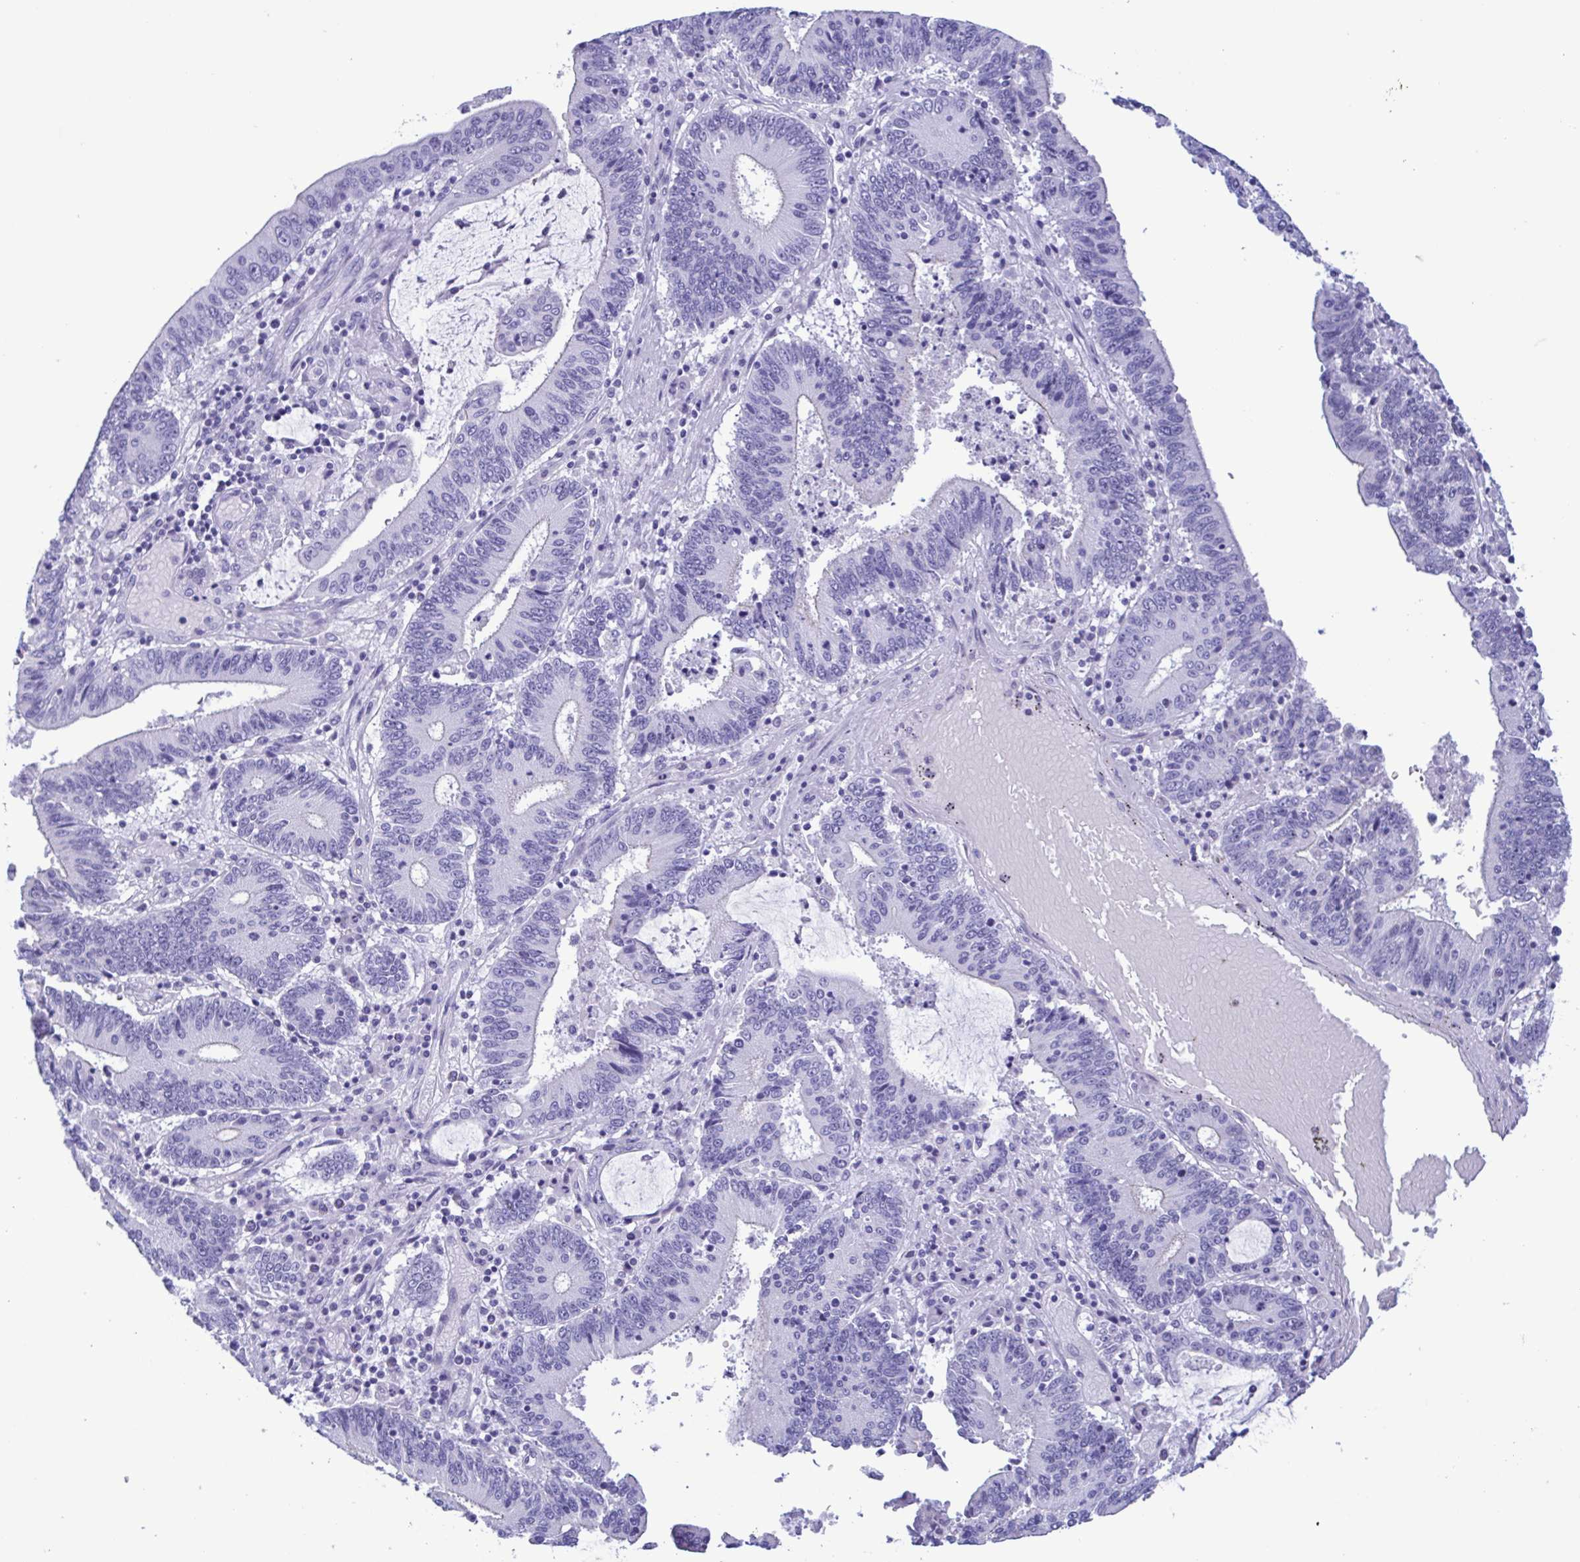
{"staining": {"intensity": "negative", "quantity": "none", "location": "none"}, "tissue": "stomach cancer", "cell_type": "Tumor cells", "image_type": "cancer", "snomed": [{"axis": "morphology", "description": "Adenocarcinoma, NOS"}, {"axis": "topography", "description": "Stomach, upper"}], "caption": "High magnification brightfield microscopy of stomach cancer stained with DAB (3,3'-diaminobenzidine) (brown) and counterstained with hematoxylin (blue): tumor cells show no significant expression.", "gene": "TSPY2", "patient": {"sex": "male", "age": 68}}